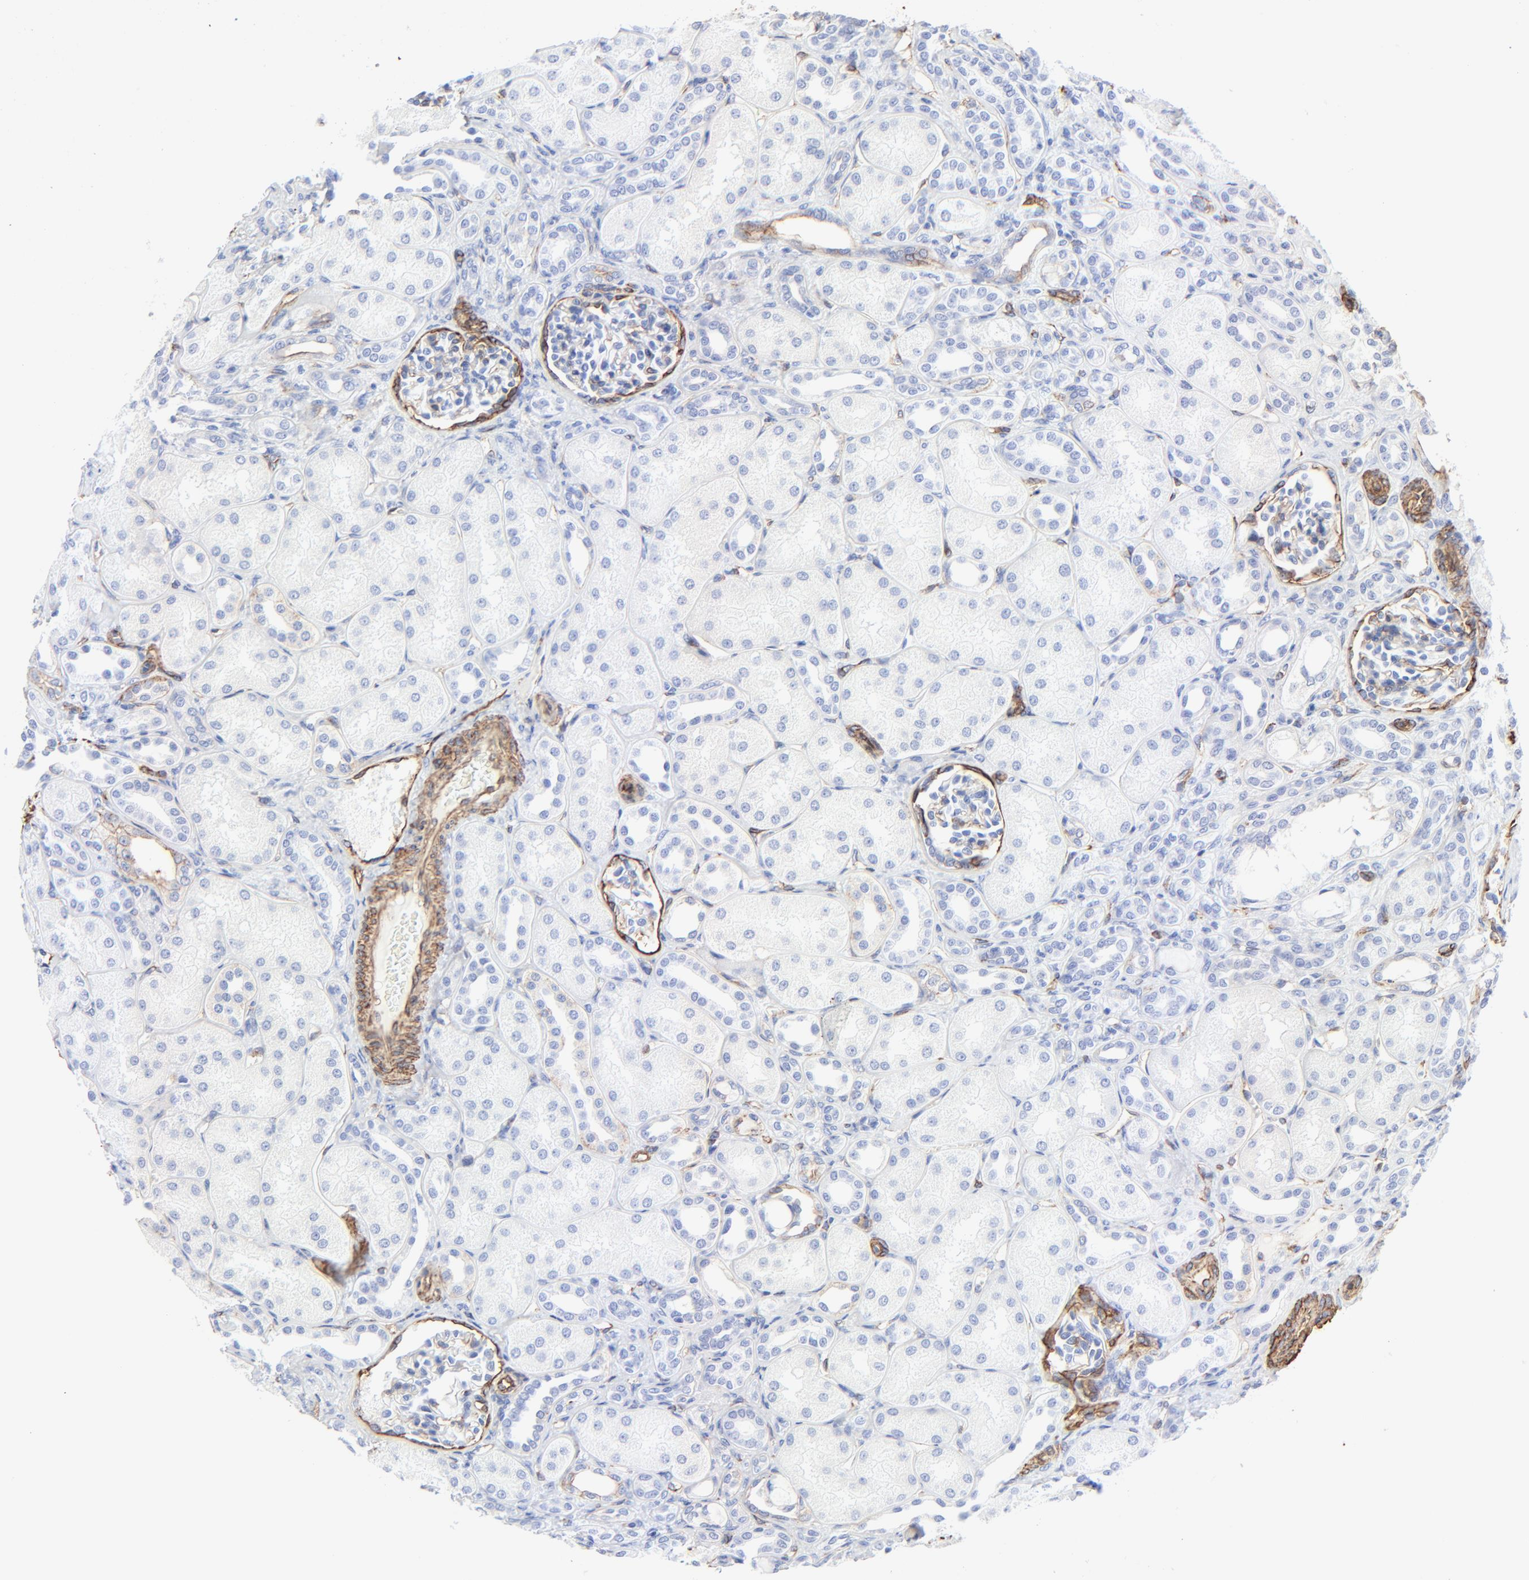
{"staining": {"intensity": "moderate", "quantity": "<25%", "location": "cytoplasmic/membranous"}, "tissue": "kidney", "cell_type": "Cells in glomeruli", "image_type": "normal", "snomed": [{"axis": "morphology", "description": "Normal tissue, NOS"}, {"axis": "topography", "description": "Kidney"}], "caption": "Protein staining of normal kidney shows moderate cytoplasmic/membranous expression in about <25% of cells in glomeruli. (brown staining indicates protein expression, while blue staining denotes nuclei).", "gene": "CAV1", "patient": {"sex": "male", "age": 7}}